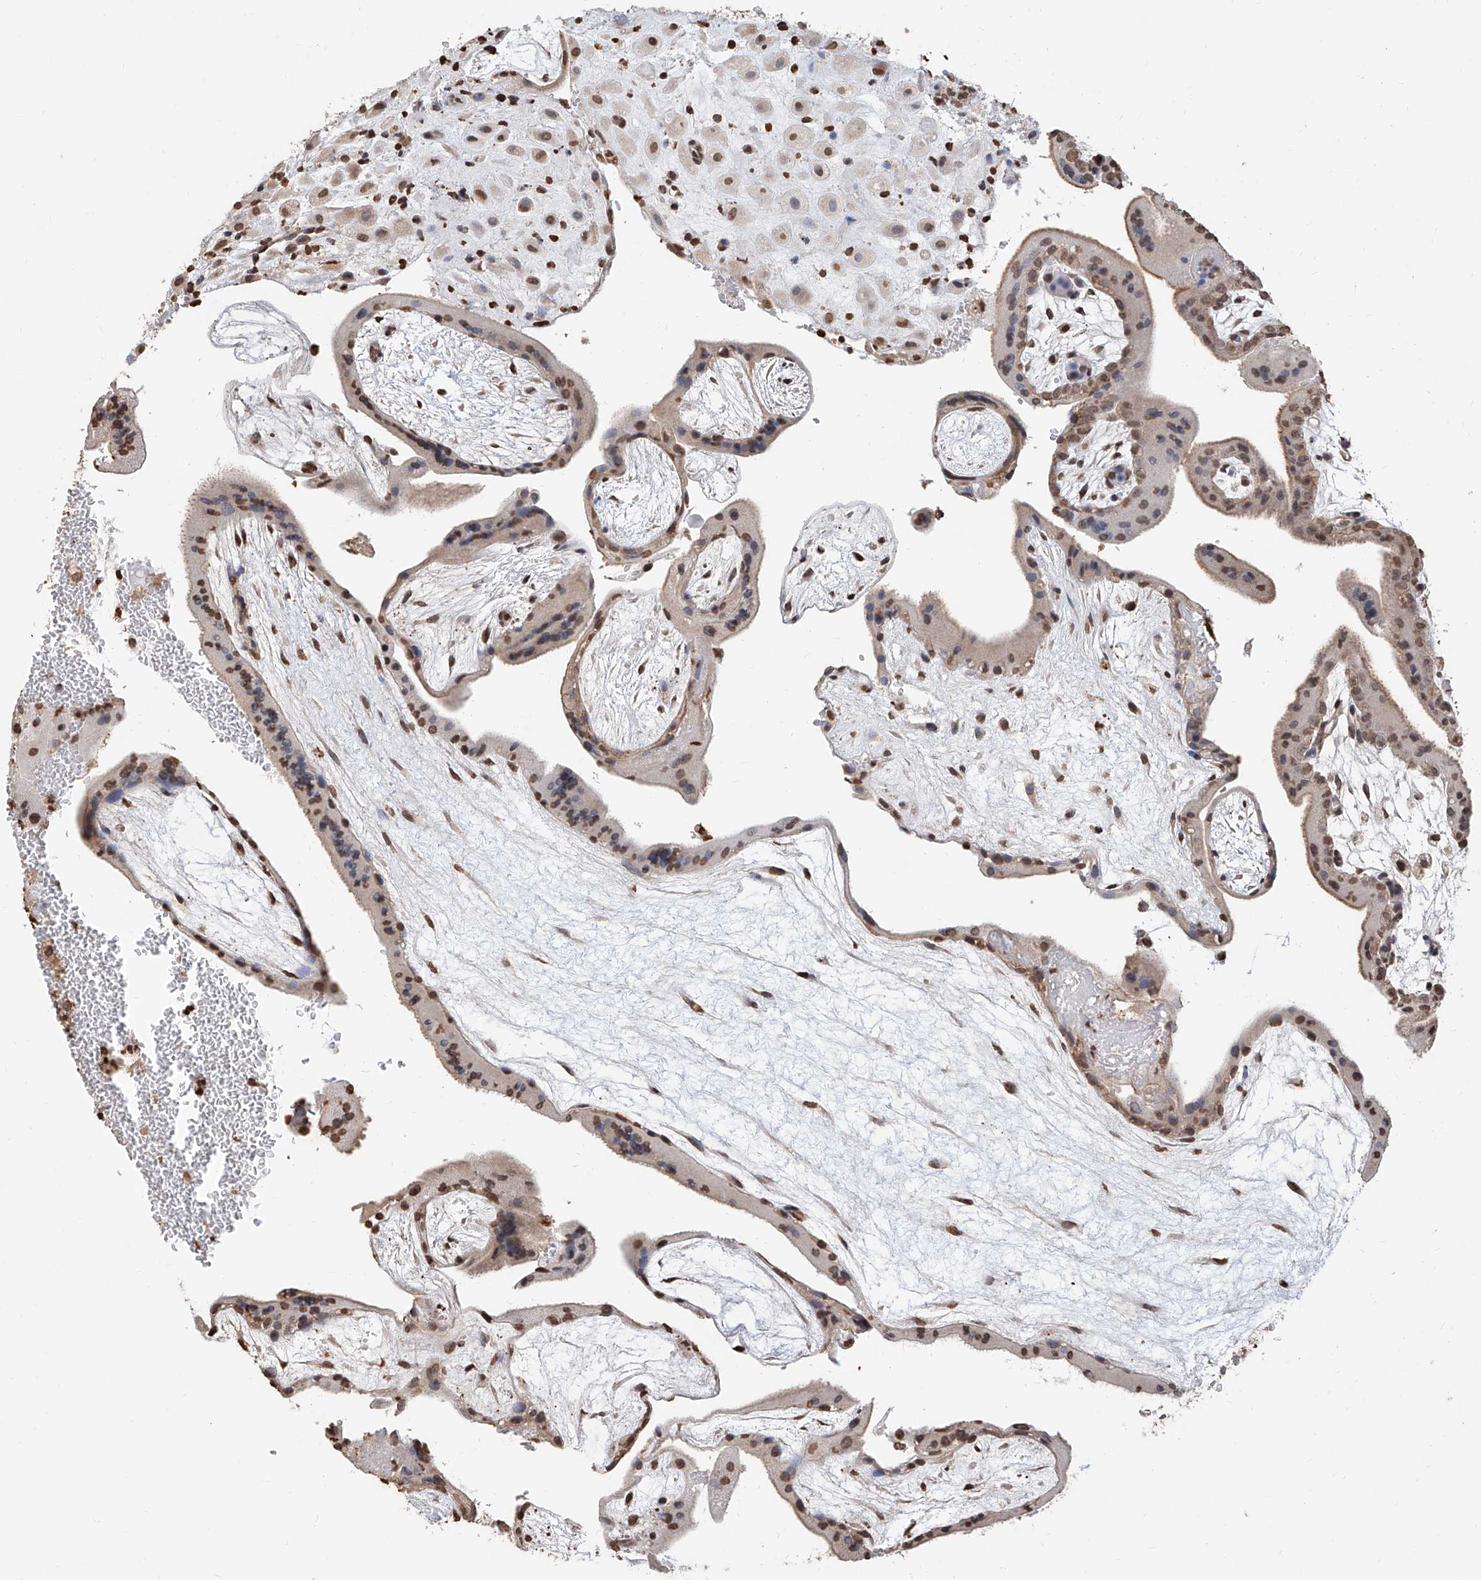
{"staining": {"intensity": "moderate", "quantity": "<25%", "location": "nuclear"}, "tissue": "placenta", "cell_type": "Decidual cells", "image_type": "normal", "snomed": [{"axis": "morphology", "description": "Normal tissue, NOS"}, {"axis": "topography", "description": "Placenta"}], "caption": "Human placenta stained with a brown dye demonstrates moderate nuclear positive positivity in approximately <25% of decidual cells.", "gene": "RP9", "patient": {"sex": "female", "age": 35}}